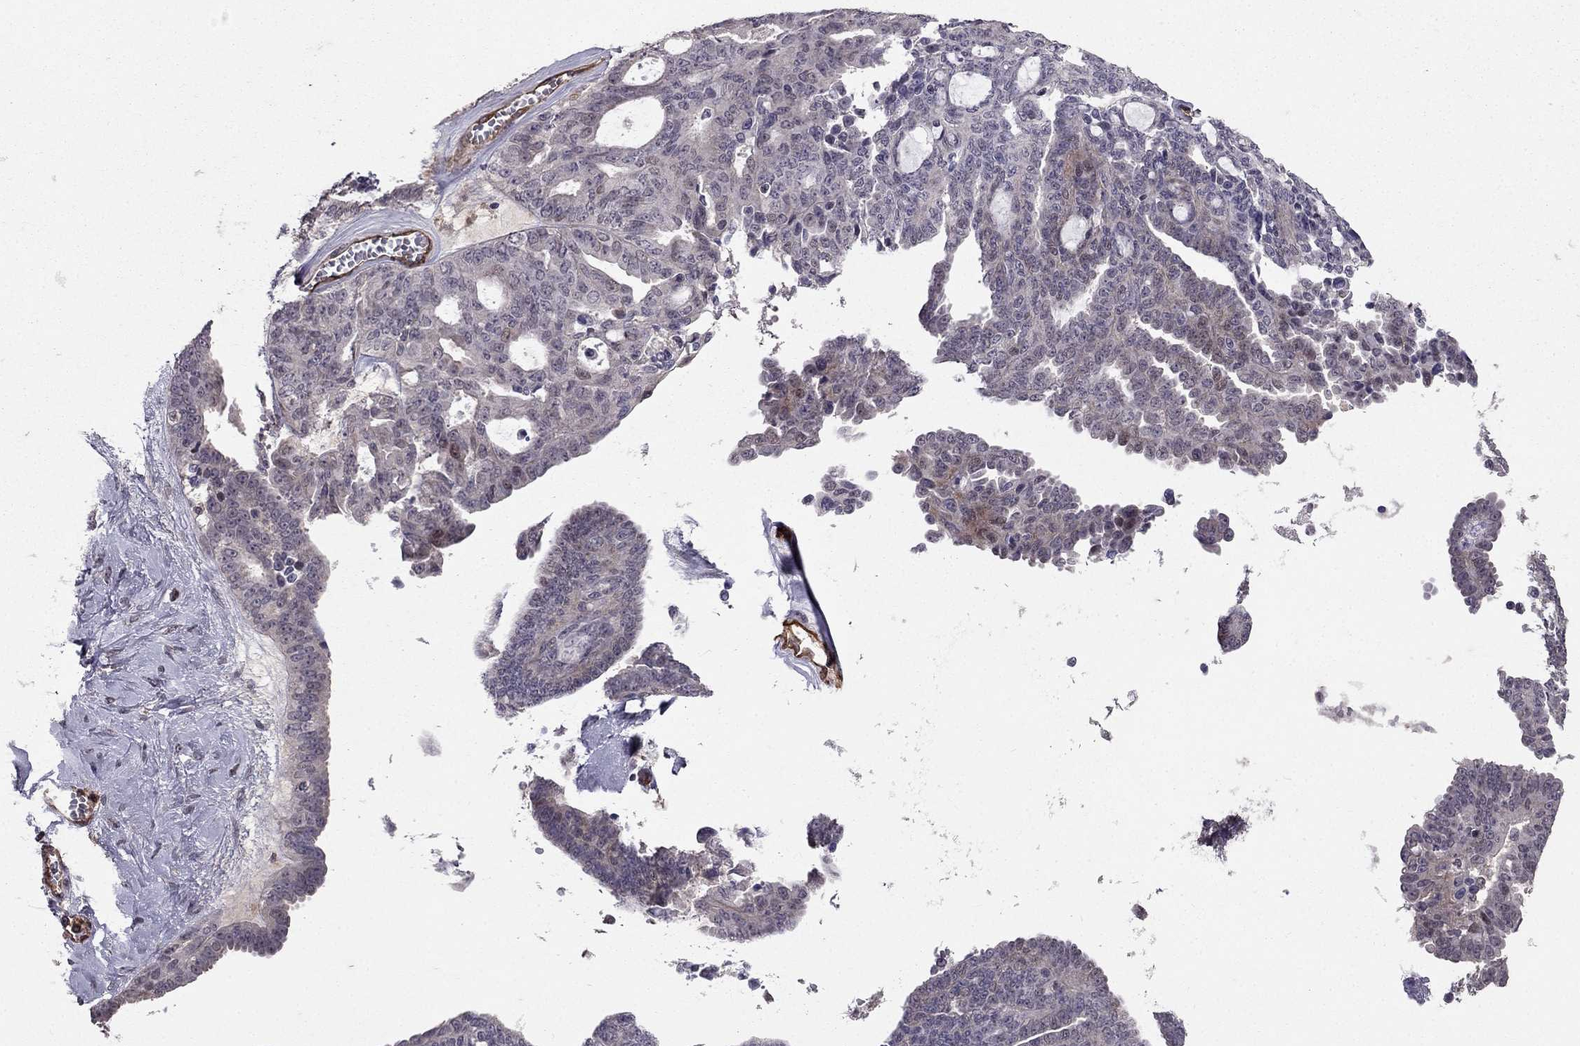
{"staining": {"intensity": "negative", "quantity": "none", "location": "none"}, "tissue": "ovarian cancer", "cell_type": "Tumor cells", "image_type": "cancer", "snomed": [{"axis": "morphology", "description": "Cystadenocarcinoma, serous, NOS"}, {"axis": "topography", "description": "Ovary"}], "caption": "Immunohistochemistry (IHC) of human ovarian cancer (serous cystadenocarcinoma) shows no positivity in tumor cells.", "gene": "RASIP1", "patient": {"sex": "female", "age": 71}}